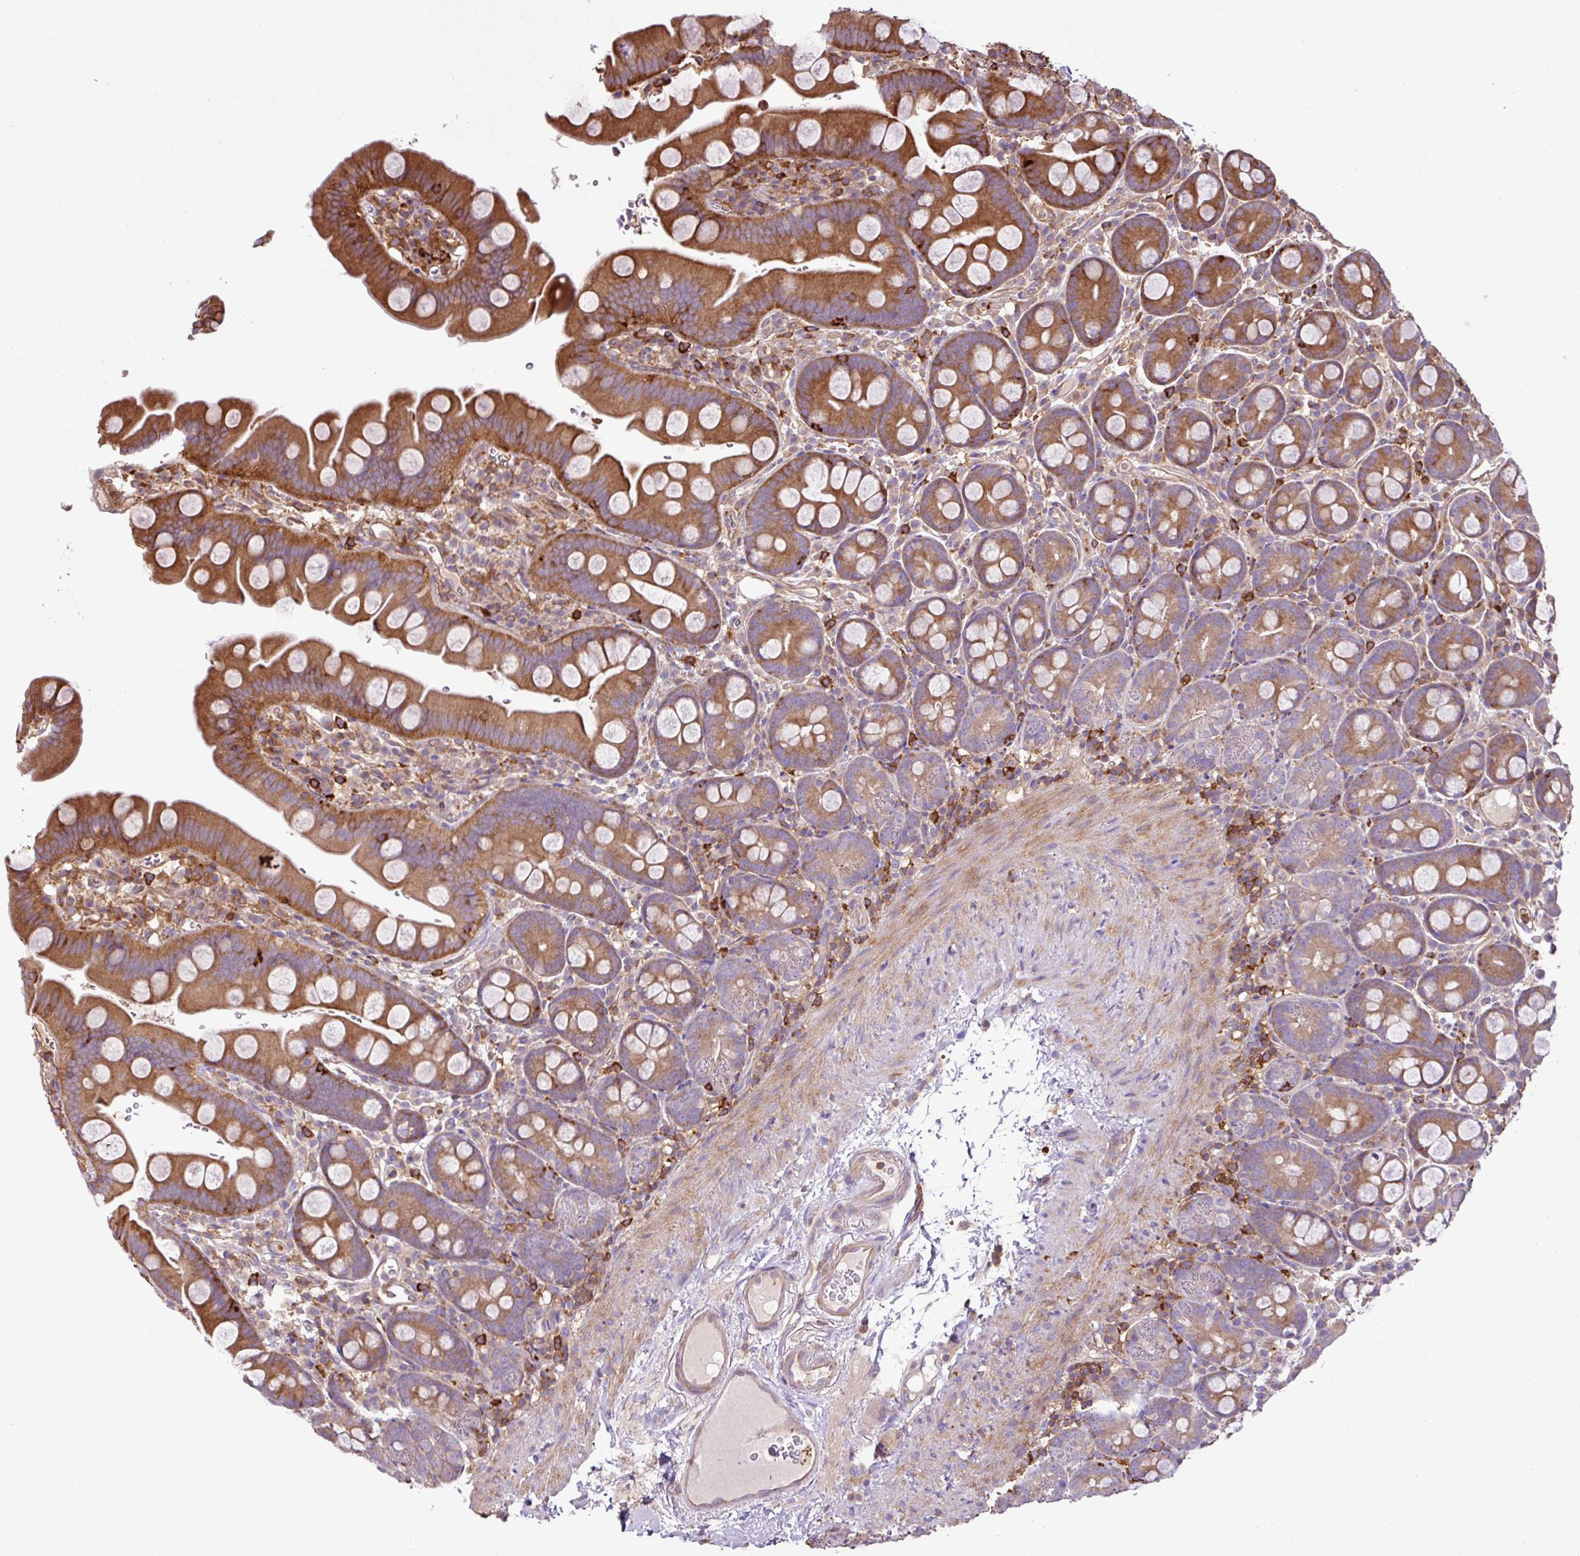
{"staining": {"intensity": "strong", "quantity": ">75%", "location": "cytoplasmic/membranous"}, "tissue": "small intestine", "cell_type": "Glandular cells", "image_type": "normal", "snomed": [{"axis": "morphology", "description": "Normal tissue, NOS"}, {"axis": "topography", "description": "Small intestine"}], "caption": "Glandular cells demonstrate strong cytoplasmic/membranous expression in approximately >75% of cells in unremarkable small intestine.", "gene": "PGAP6", "patient": {"sex": "female", "age": 68}}